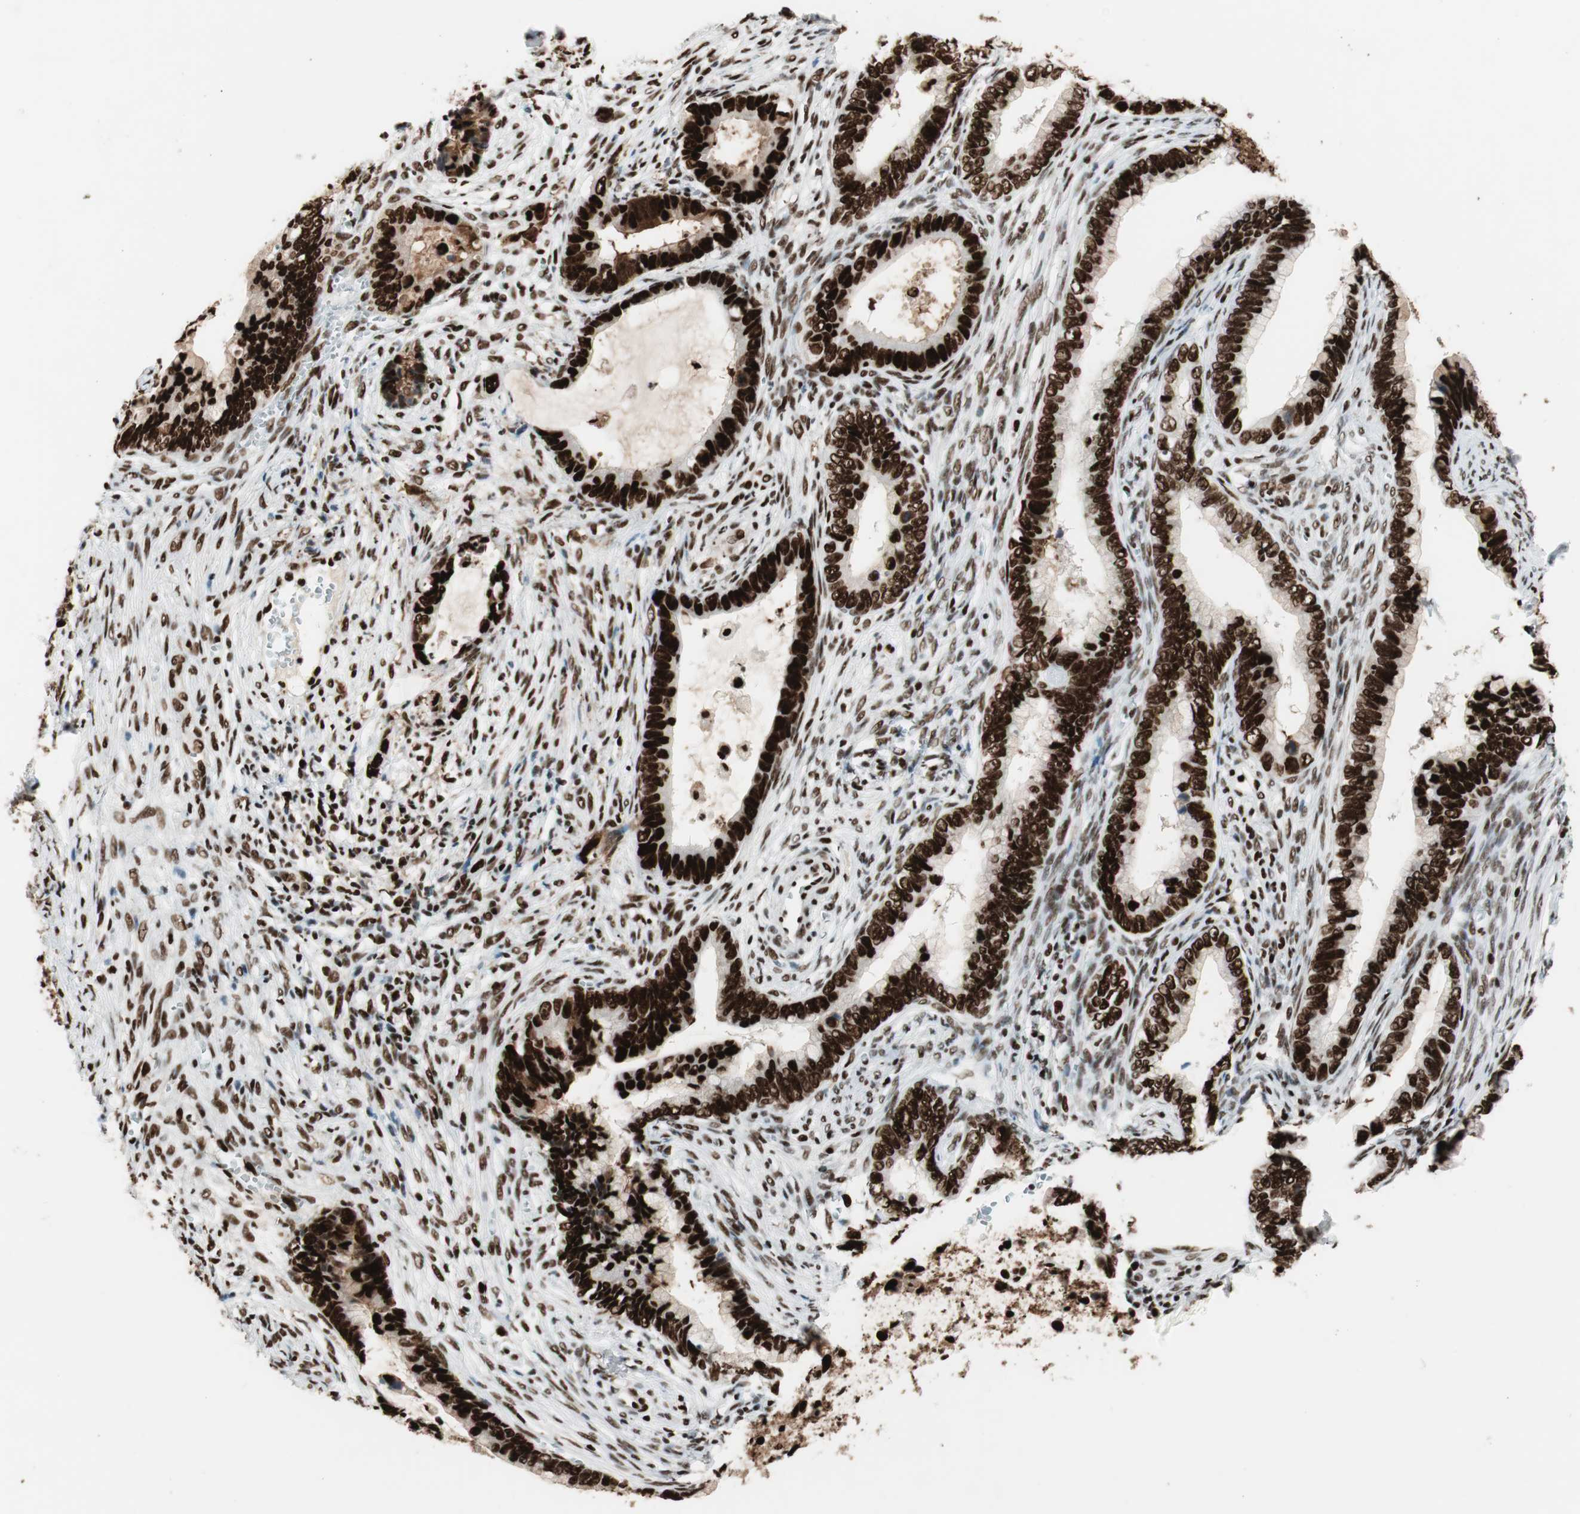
{"staining": {"intensity": "strong", "quantity": ">75%", "location": "nuclear"}, "tissue": "cervical cancer", "cell_type": "Tumor cells", "image_type": "cancer", "snomed": [{"axis": "morphology", "description": "Adenocarcinoma, NOS"}, {"axis": "topography", "description": "Cervix"}], "caption": "Cervical cancer was stained to show a protein in brown. There is high levels of strong nuclear staining in approximately >75% of tumor cells.", "gene": "PSME3", "patient": {"sex": "female", "age": 44}}